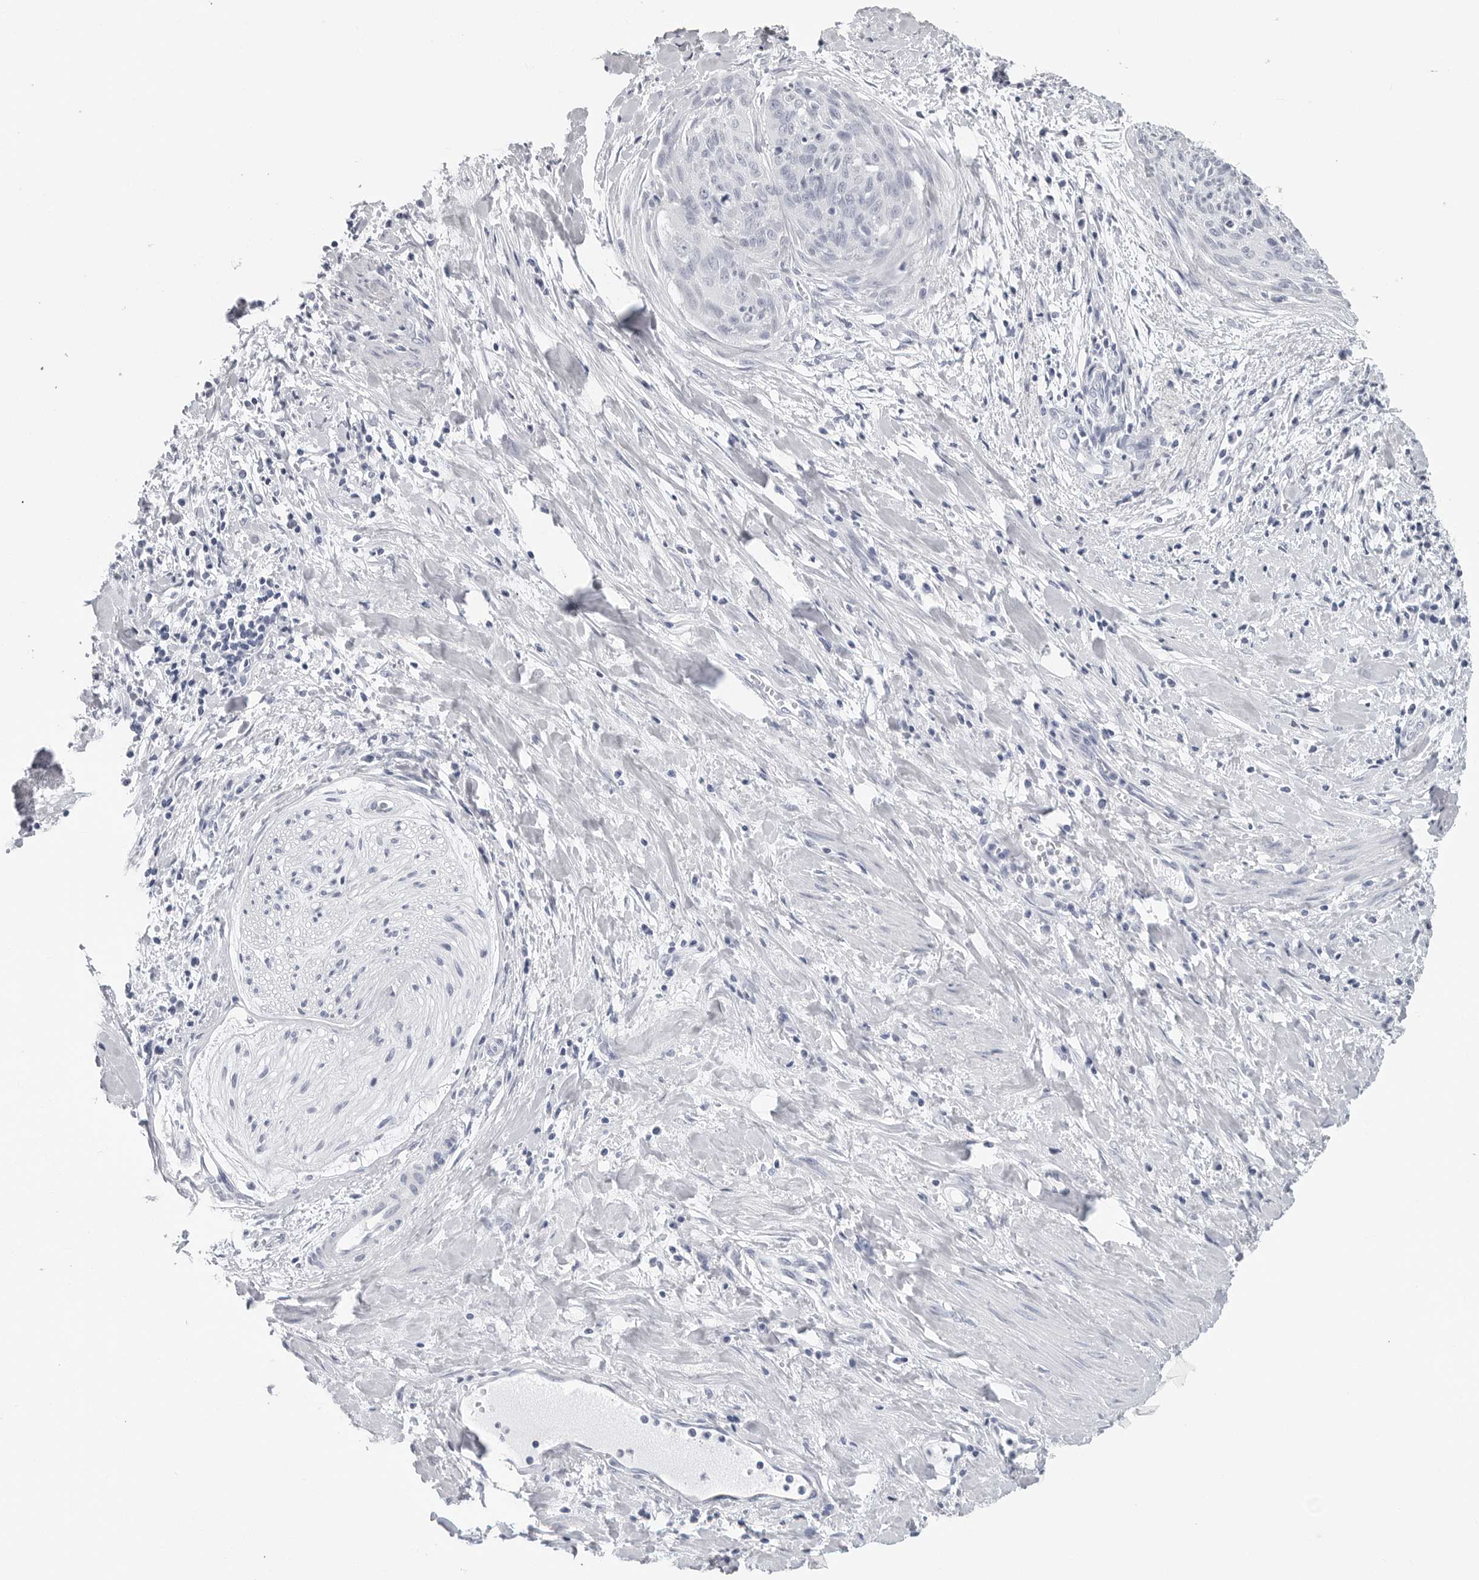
{"staining": {"intensity": "negative", "quantity": "none", "location": "none"}, "tissue": "cervical cancer", "cell_type": "Tumor cells", "image_type": "cancer", "snomed": [{"axis": "morphology", "description": "Squamous cell carcinoma, NOS"}, {"axis": "topography", "description": "Cervix"}], "caption": "This photomicrograph is of cervical cancer stained with IHC to label a protein in brown with the nuclei are counter-stained blue. There is no positivity in tumor cells.", "gene": "CSH1", "patient": {"sex": "female", "age": 55}}